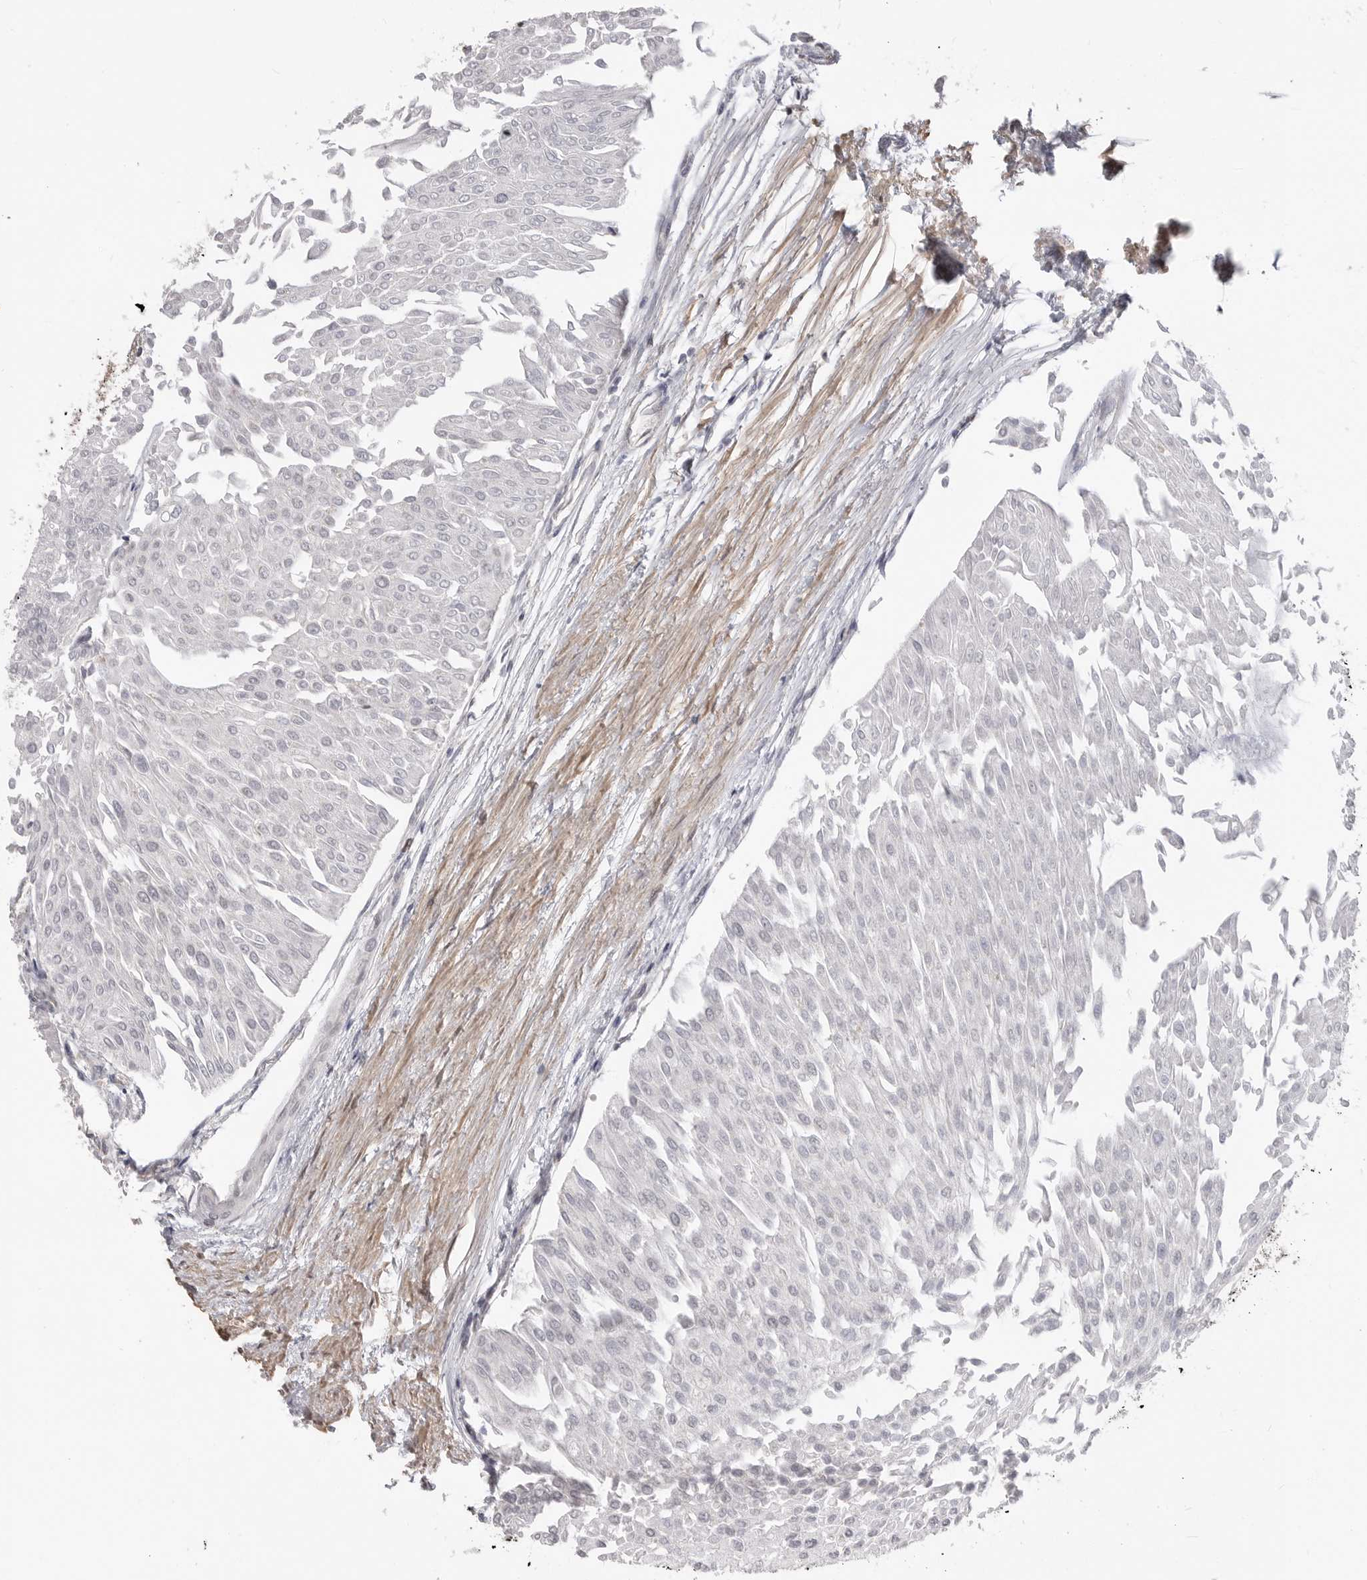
{"staining": {"intensity": "negative", "quantity": "none", "location": "none"}, "tissue": "urothelial cancer", "cell_type": "Tumor cells", "image_type": "cancer", "snomed": [{"axis": "morphology", "description": "Urothelial carcinoma, Low grade"}, {"axis": "topography", "description": "Urinary bladder"}], "caption": "The photomicrograph reveals no staining of tumor cells in low-grade urothelial carcinoma.", "gene": "SMARCC1", "patient": {"sex": "male", "age": 67}}